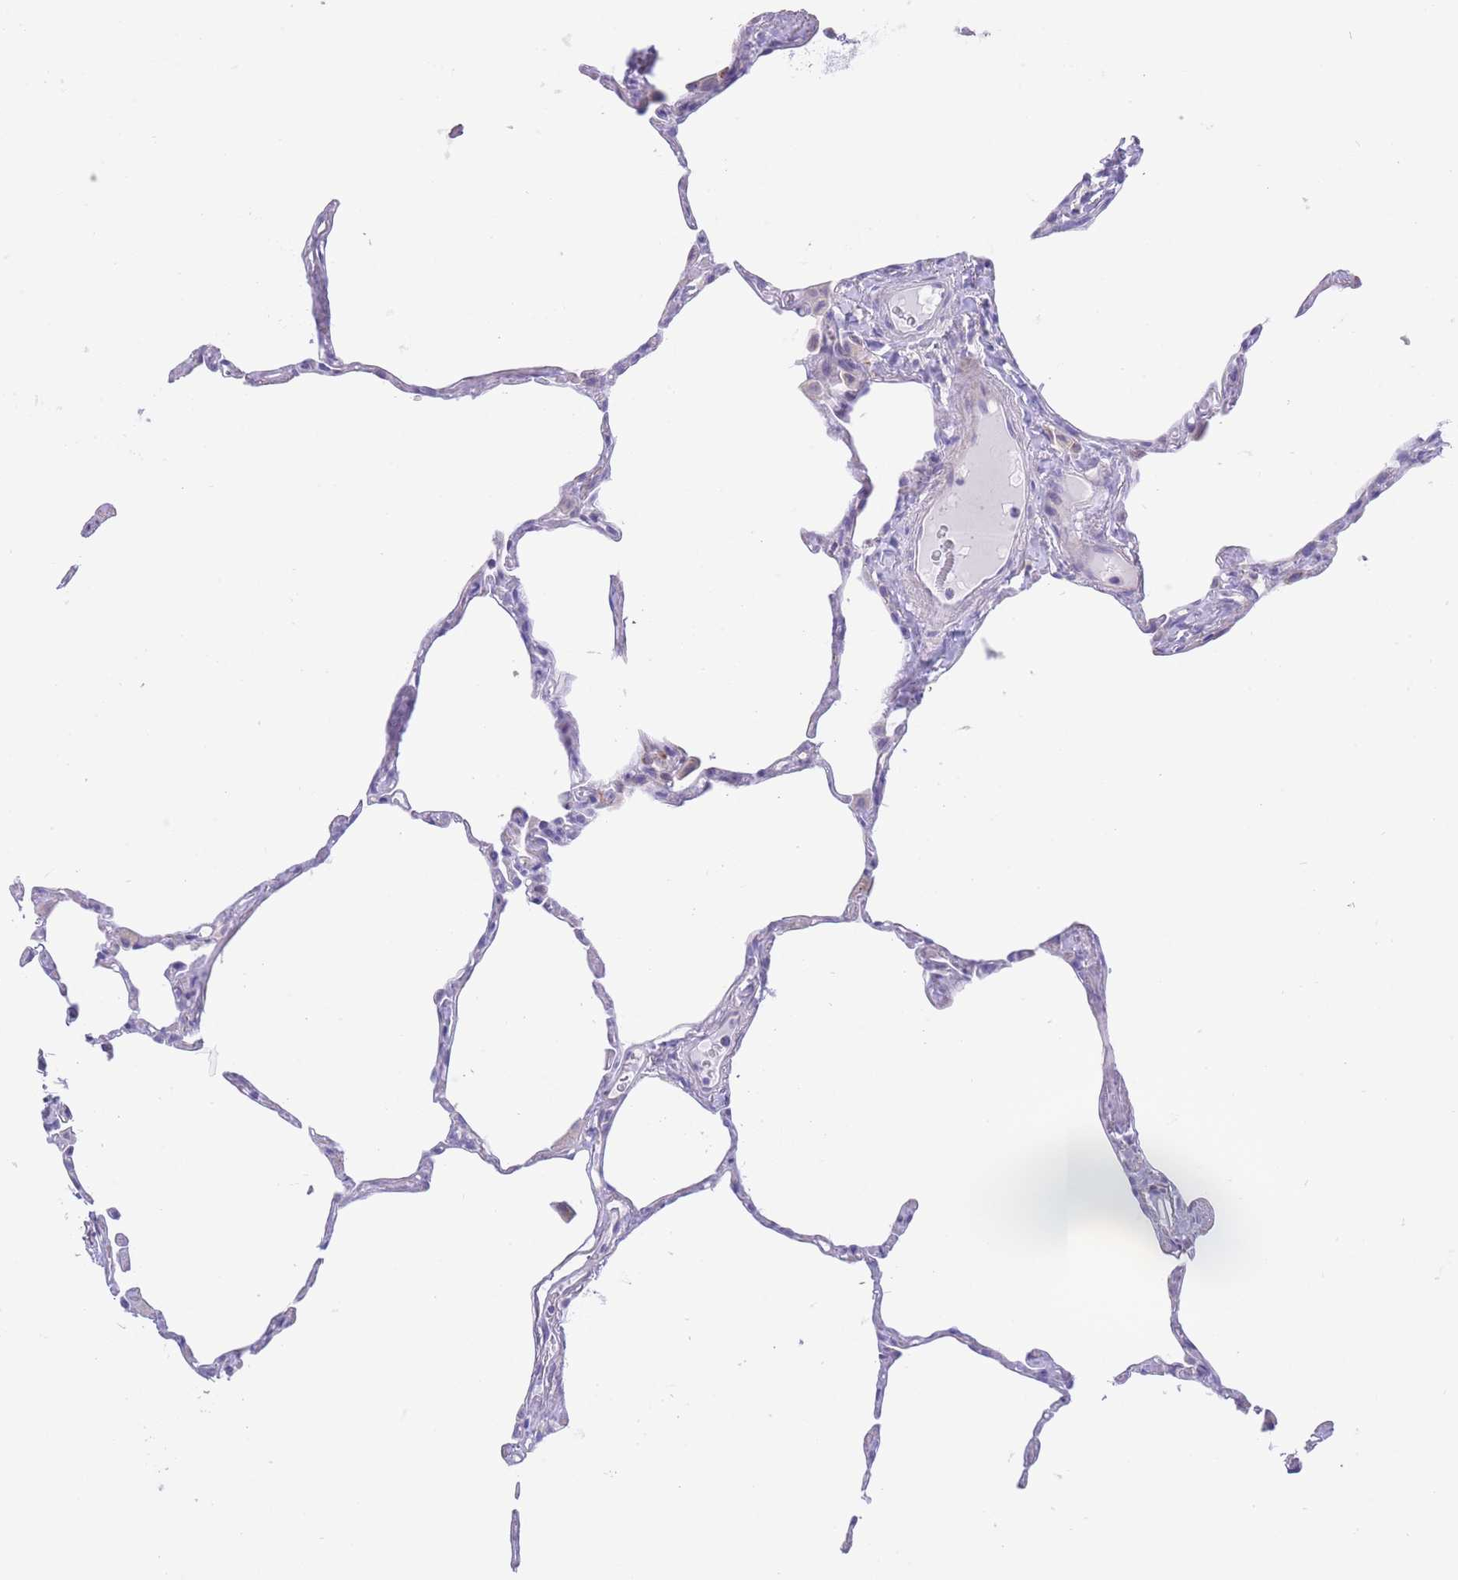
{"staining": {"intensity": "negative", "quantity": "none", "location": "none"}, "tissue": "lung", "cell_type": "Alveolar cells", "image_type": "normal", "snomed": [{"axis": "morphology", "description": "Normal tissue, NOS"}, {"axis": "topography", "description": "Lung"}], "caption": "Immunohistochemical staining of unremarkable human lung reveals no significant positivity in alveolar cells.", "gene": "QTRT1", "patient": {"sex": "male", "age": 65}}